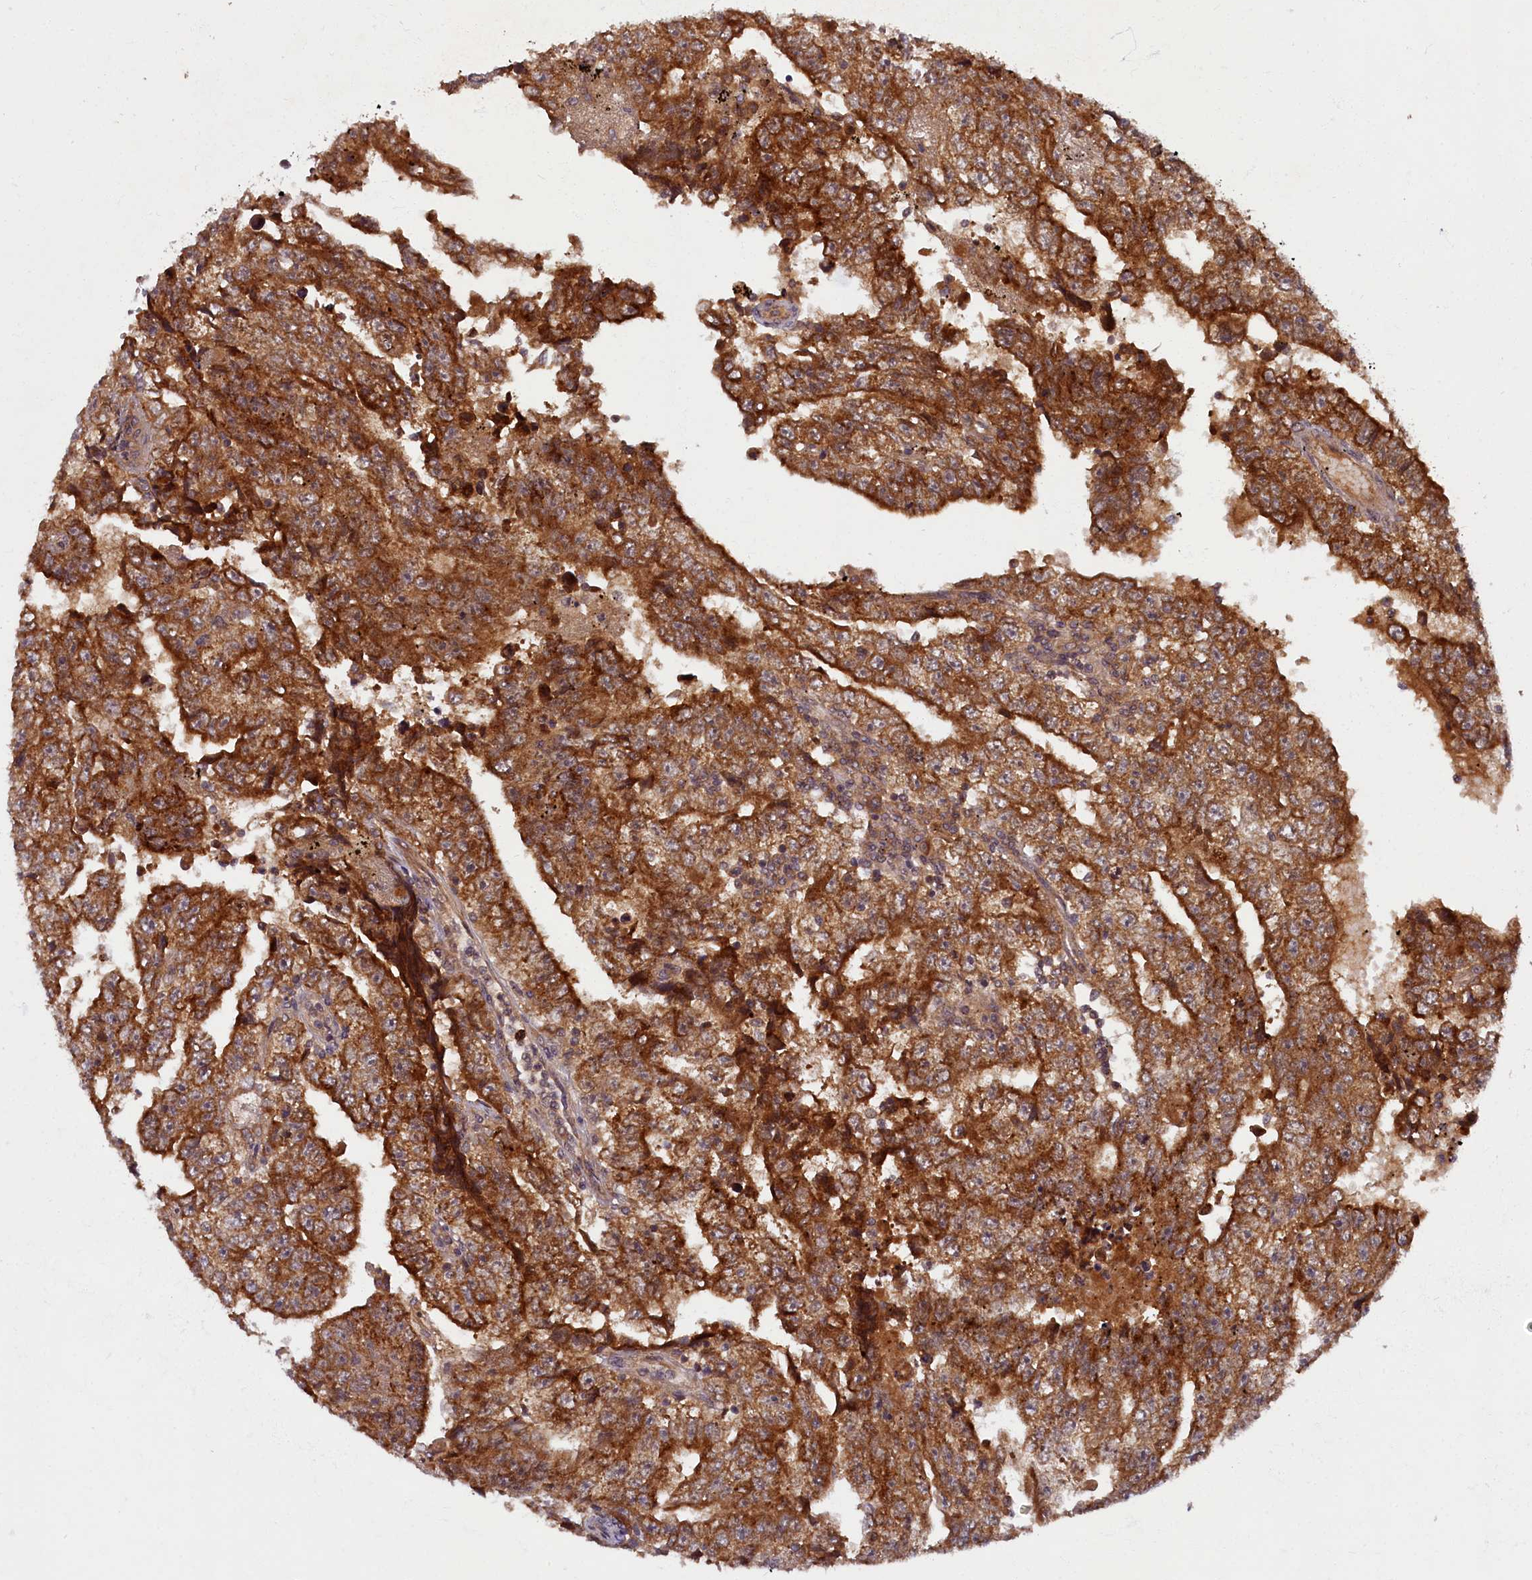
{"staining": {"intensity": "strong", "quantity": ">75%", "location": "cytoplasmic/membranous"}, "tissue": "testis cancer", "cell_type": "Tumor cells", "image_type": "cancer", "snomed": [{"axis": "morphology", "description": "Carcinoma, Embryonal, NOS"}, {"axis": "topography", "description": "Testis"}], "caption": "Strong cytoplasmic/membranous positivity for a protein is seen in about >75% of tumor cells of testis cancer (embryonal carcinoma) using IHC.", "gene": "BICD1", "patient": {"sex": "male", "age": 25}}